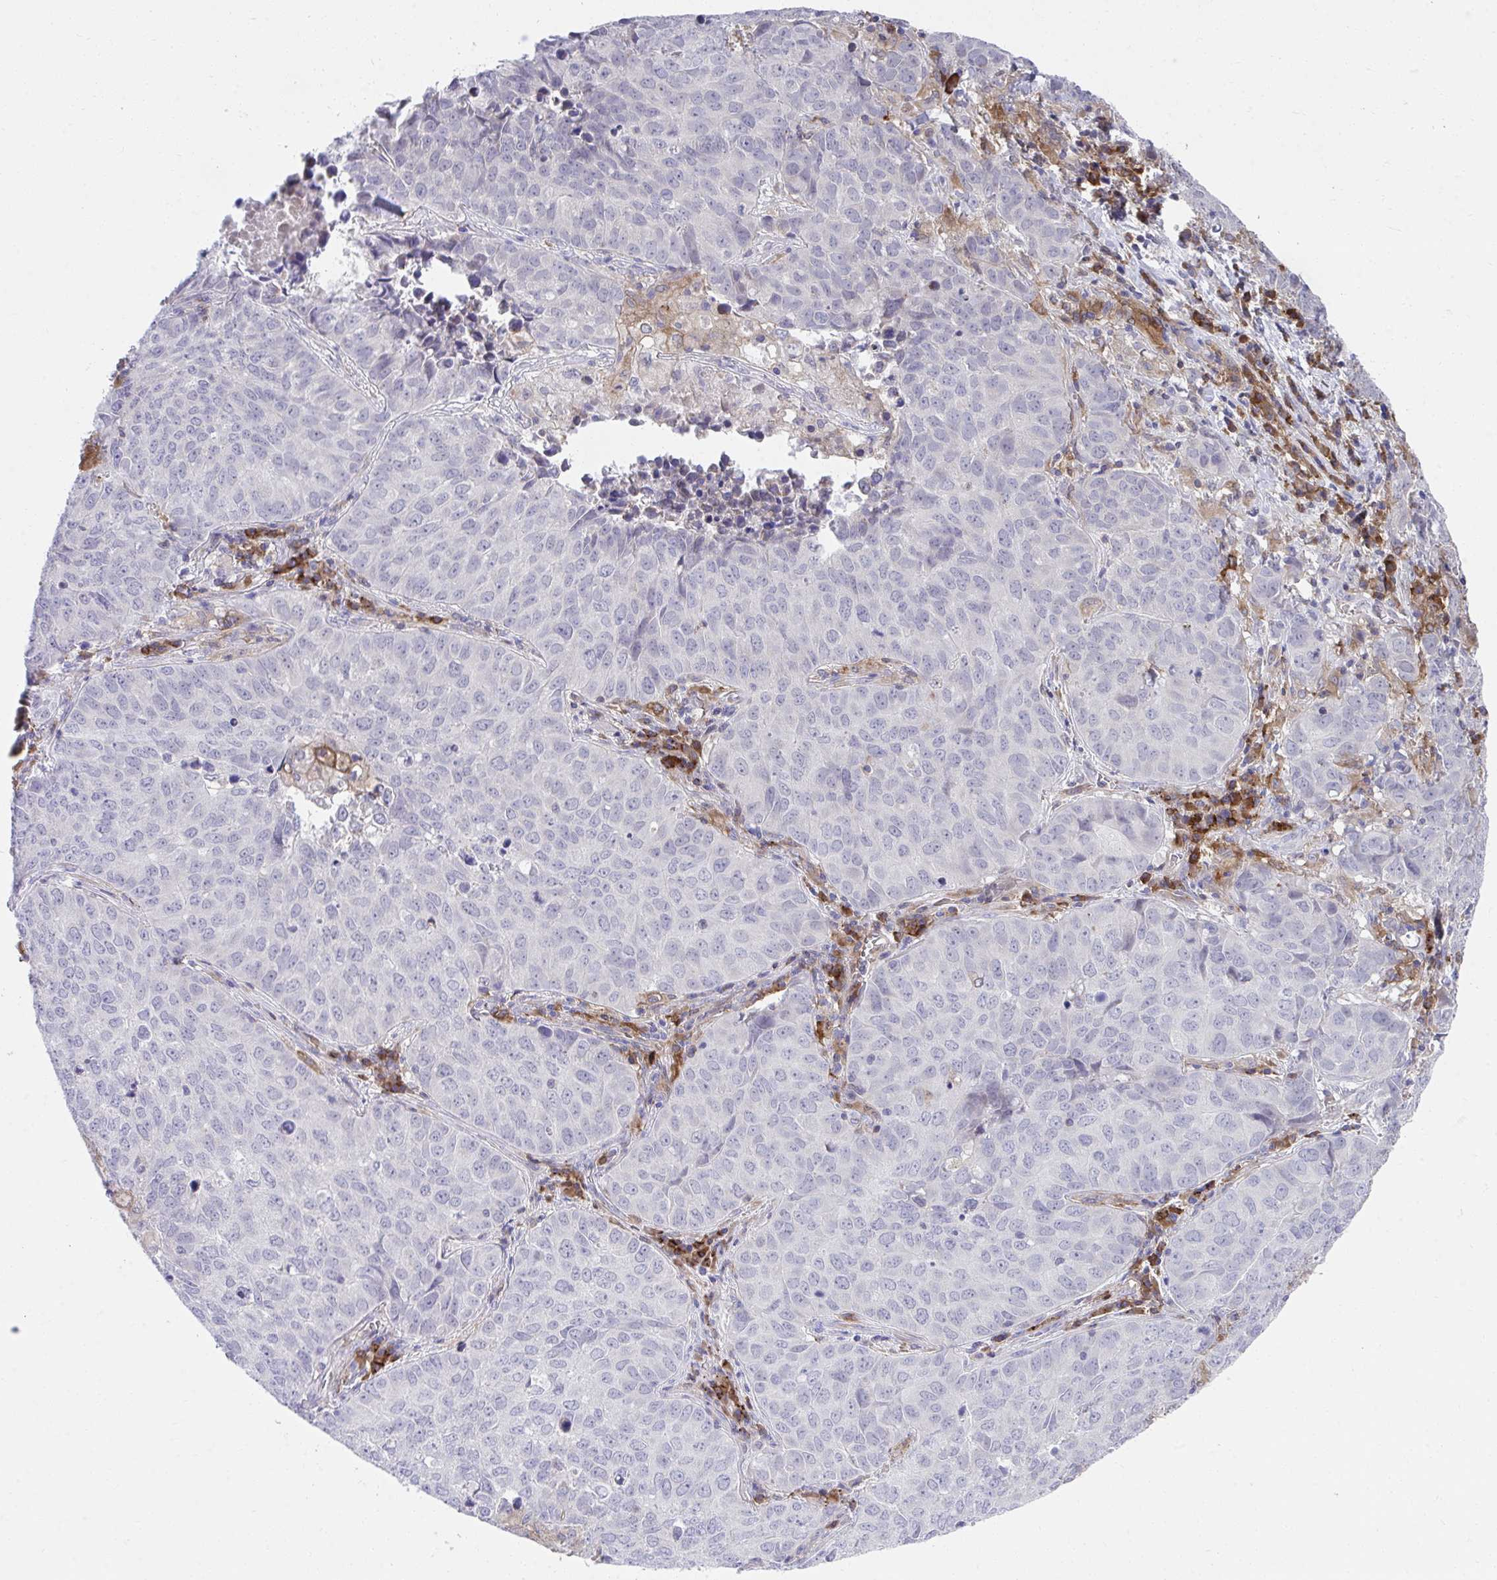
{"staining": {"intensity": "negative", "quantity": "none", "location": "none"}, "tissue": "lung cancer", "cell_type": "Tumor cells", "image_type": "cancer", "snomed": [{"axis": "morphology", "description": "Adenocarcinoma, NOS"}, {"axis": "topography", "description": "Lung"}], "caption": "Tumor cells show no significant expression in lung cancer.", "gene": "SLAMF7", "patient": {"sex": "female", "age": 50}}